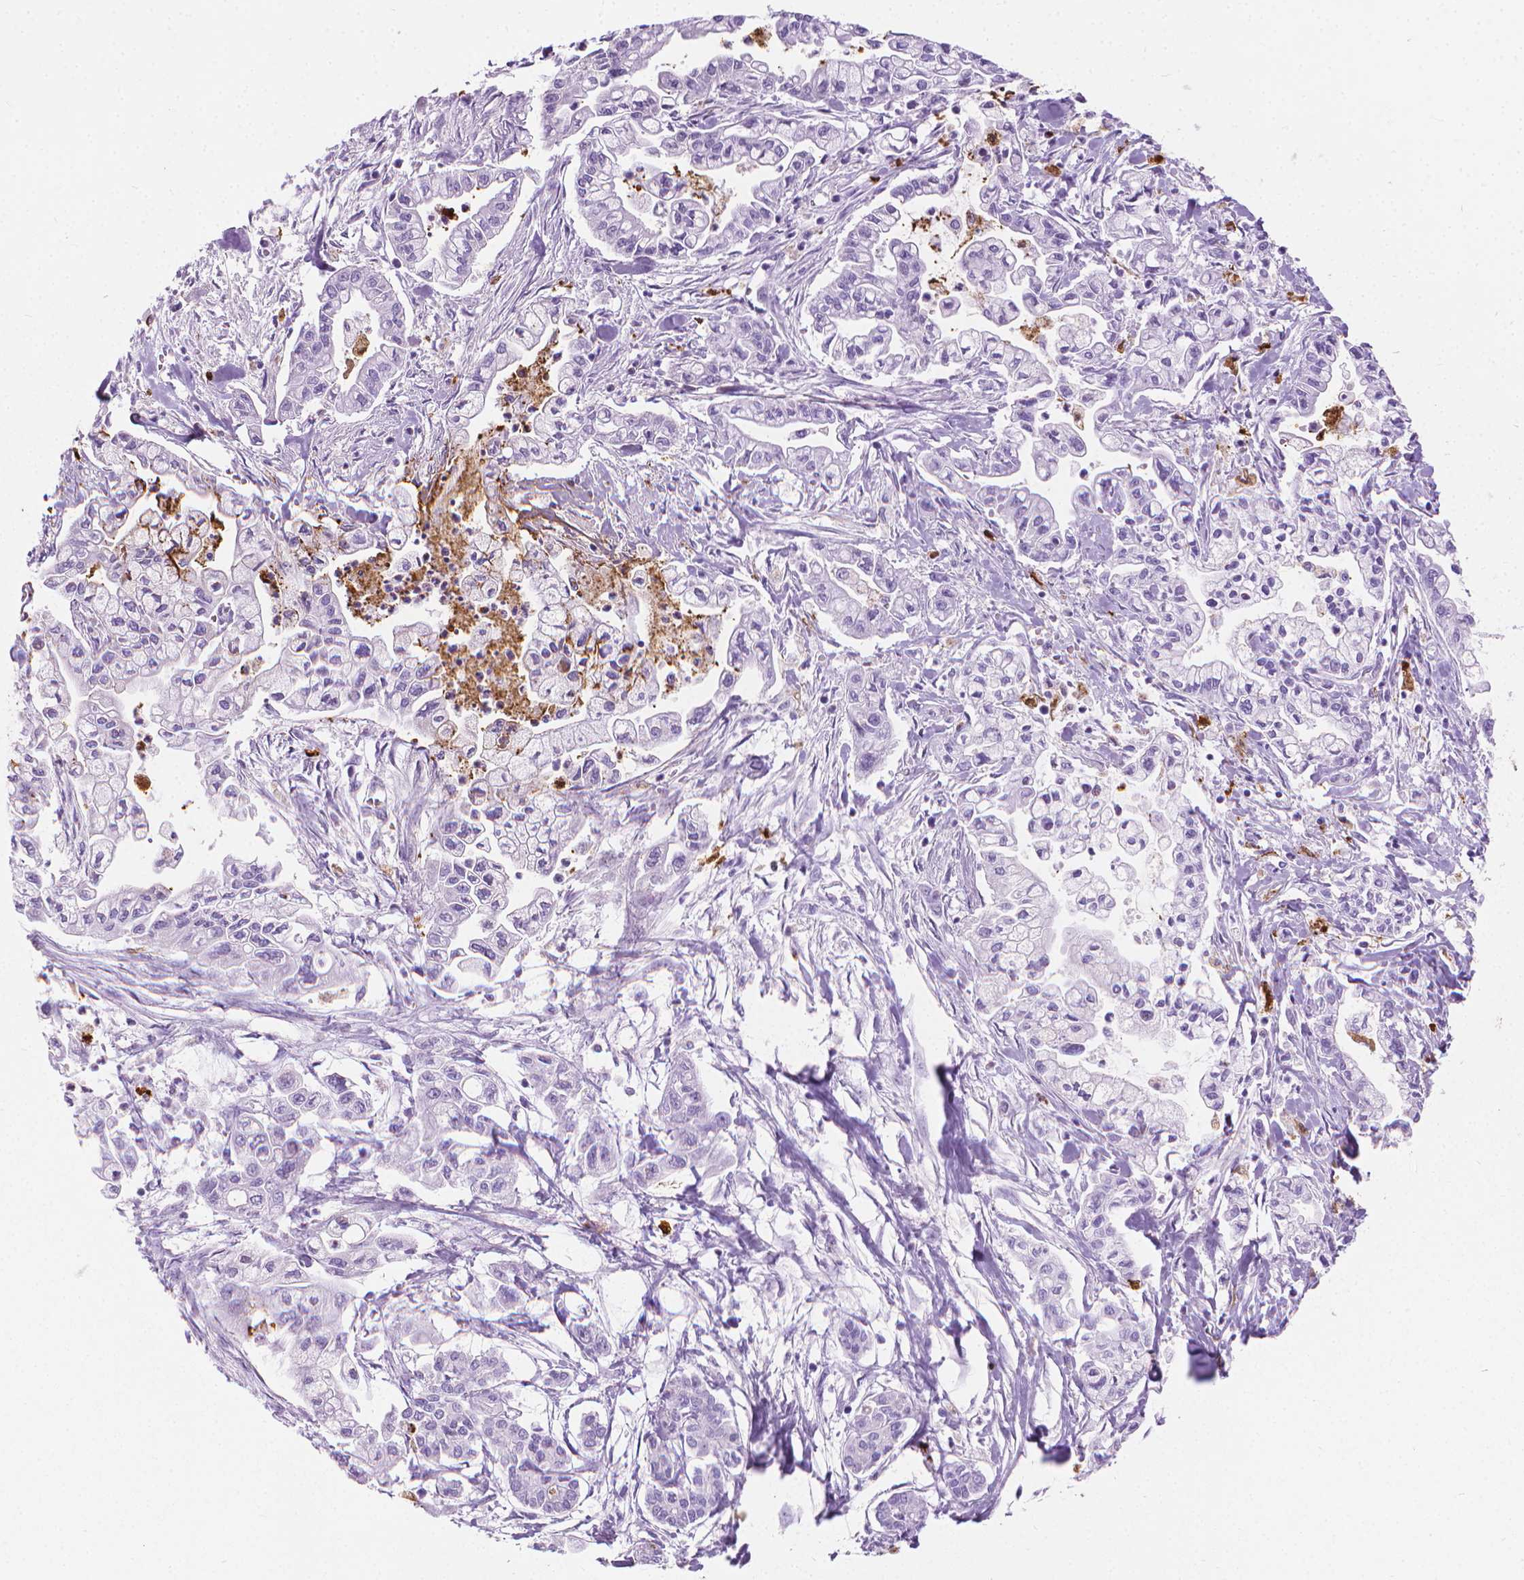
{"staining": {"intensity": "negative", "quantity": "none", "location": "none"}, "tissue": "pancreatic cancer", "cell_type": "Tumor cells", "image_type": "cancer", "snomed": [{"axis": "morphology", "description": "Adenocarcinoma, NOS"}, {"axis": "topography", "description": "Pancreas"}], "caption": "The immunohistochemistry (IHC) photomicrograph has no significant staining in tumor cells of adenocarcinoma (pancreatic) tissue.", "gene": "CFAP52", "patient": {"sex": "male", "age": 54}}